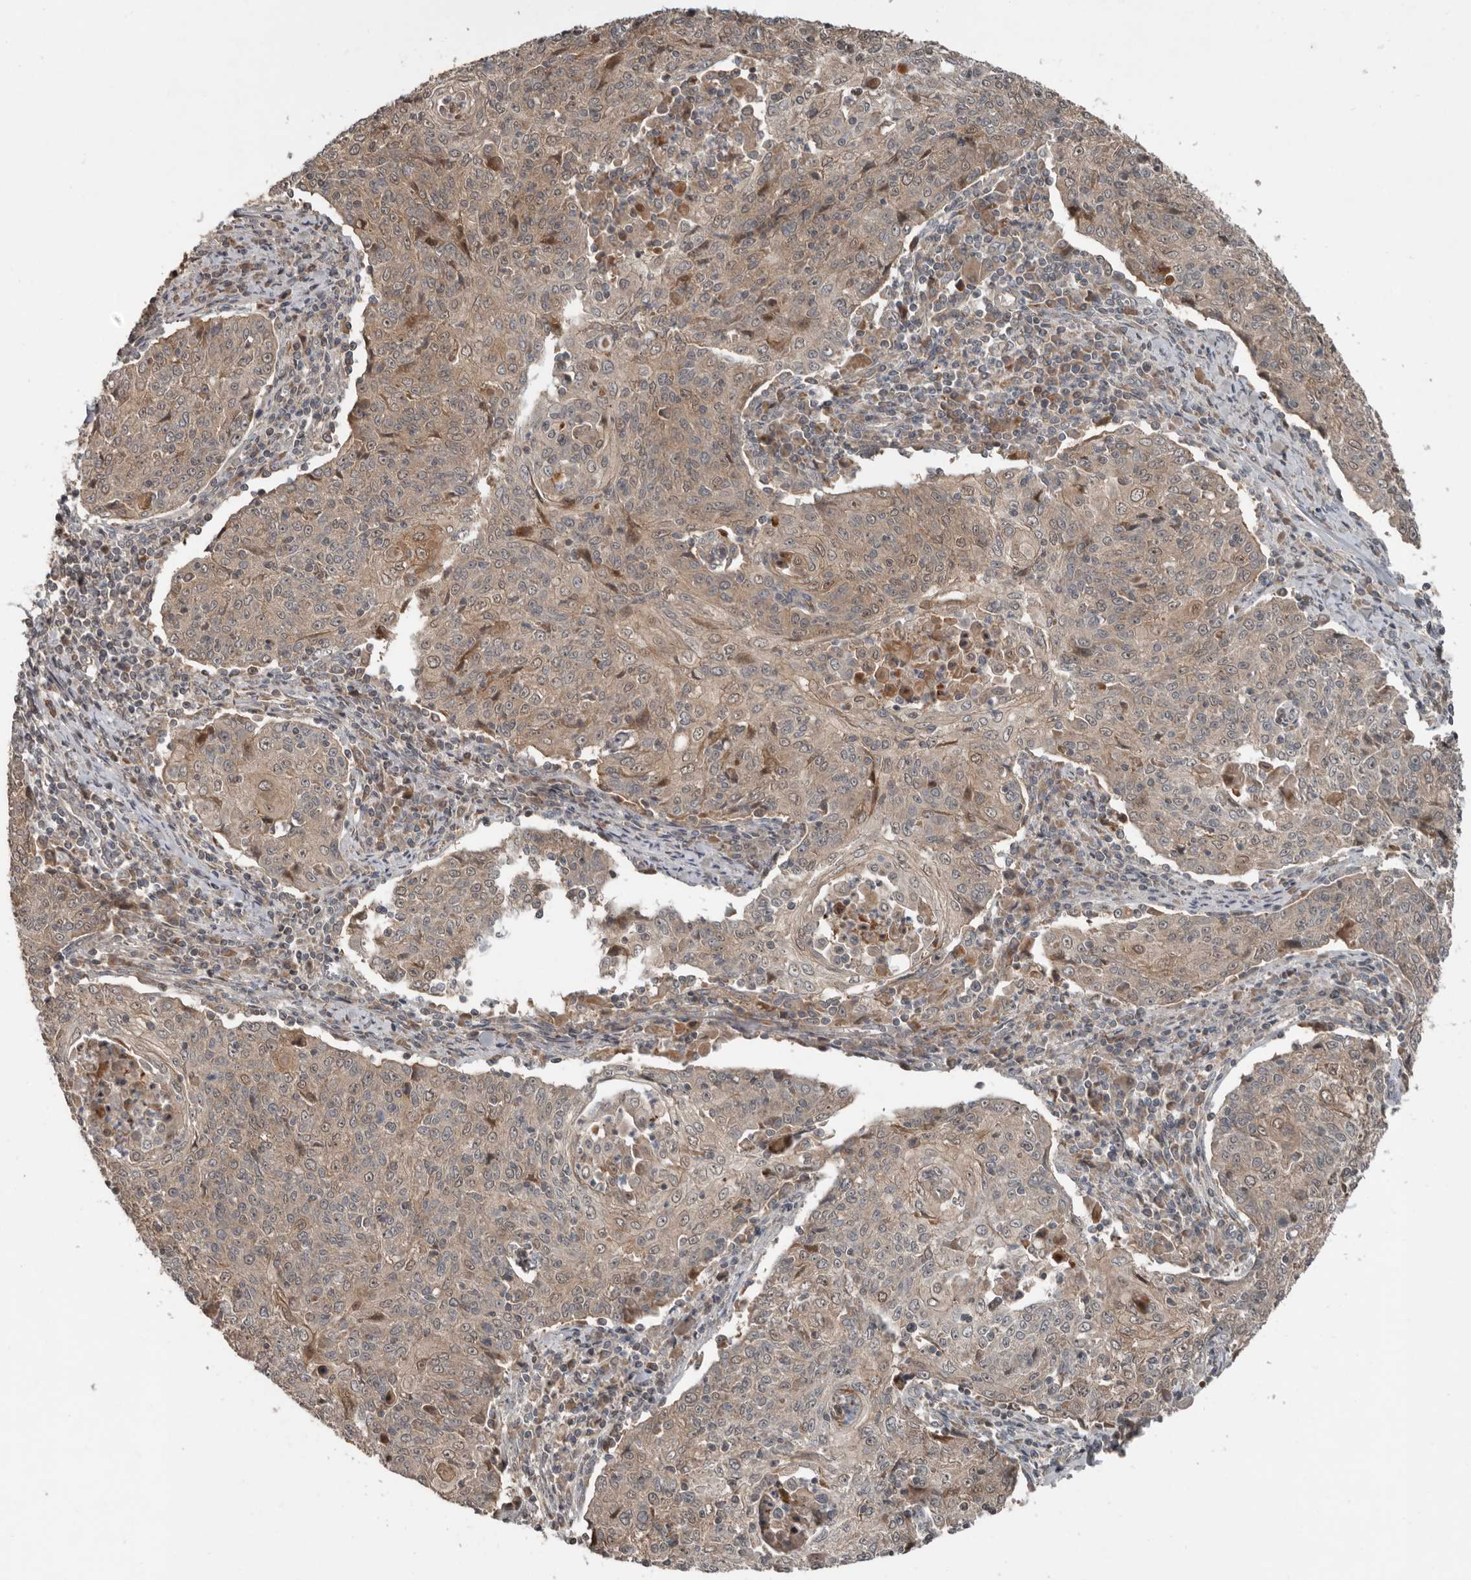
{"staining": {"intensity": "weak", "quantity": ">75%", "location": "cytoplasmic/membranous"}, "tissue": "cervical cancer", "cell_type": "Tumor cells", "image_type": "cancer", "snomed": [{"axis": "morphology", "description": "Squamous cell carcinoma, NOS"}, {"axis": "topography", "description": "Cervix"}], "caption": "Immunohistochemistry of human cervical squamous cell carcinoma demonstrates low levels of weak cytoplasmic/membranous positivity in about >75% of tumor cells. (brown staining indicates protein expression, while blue staining denotes nuclei).", "gene": "SLC6A7", "patient": {"sex": "female", "age": 48}}